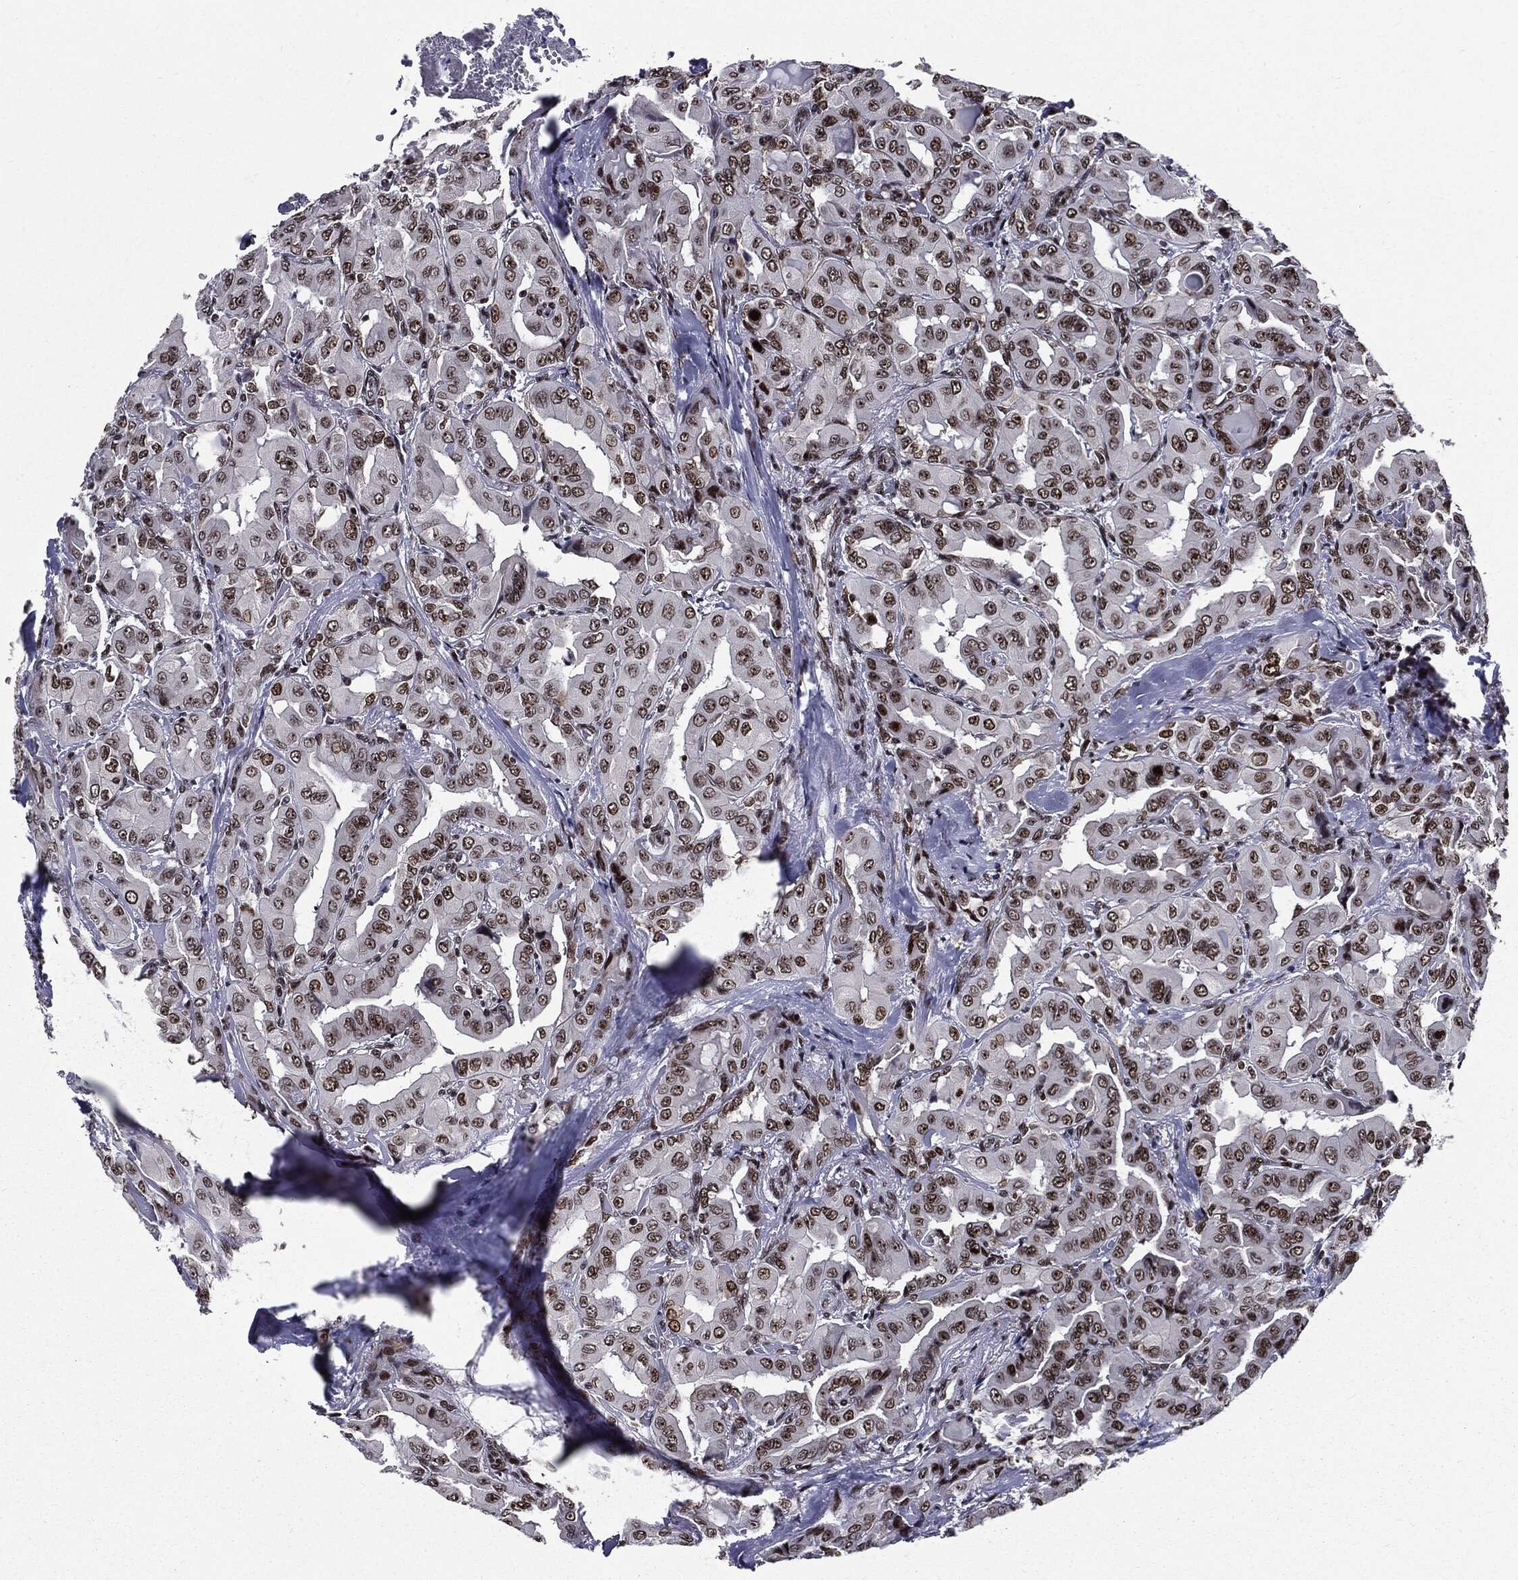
{"staining": {"intensity": "moderate", "quantity": ">75%", "location": "nuclear"}, "tissue": "thyroid cancer", "cell_type": "Tumor cells", "image_type": "cancer", "snomed": [{"axis": "morphology", "description": "Normal tissue, NOS"}, {"axis": "morphology", "description": "Papillary adenocarcinoma, NOS"}, {"axis": "topography", "description": "Thyroid gland"}], "caption": "IHC (DAB (3,3'-diaminobenzidine)) staining of human thyroid papillary adenocarcinoma shows moderate nuclear protein expression in approximately >75% of tumor cells.", "gene": "ZFP91", "patient": {"sex": "female", "age": 66}}